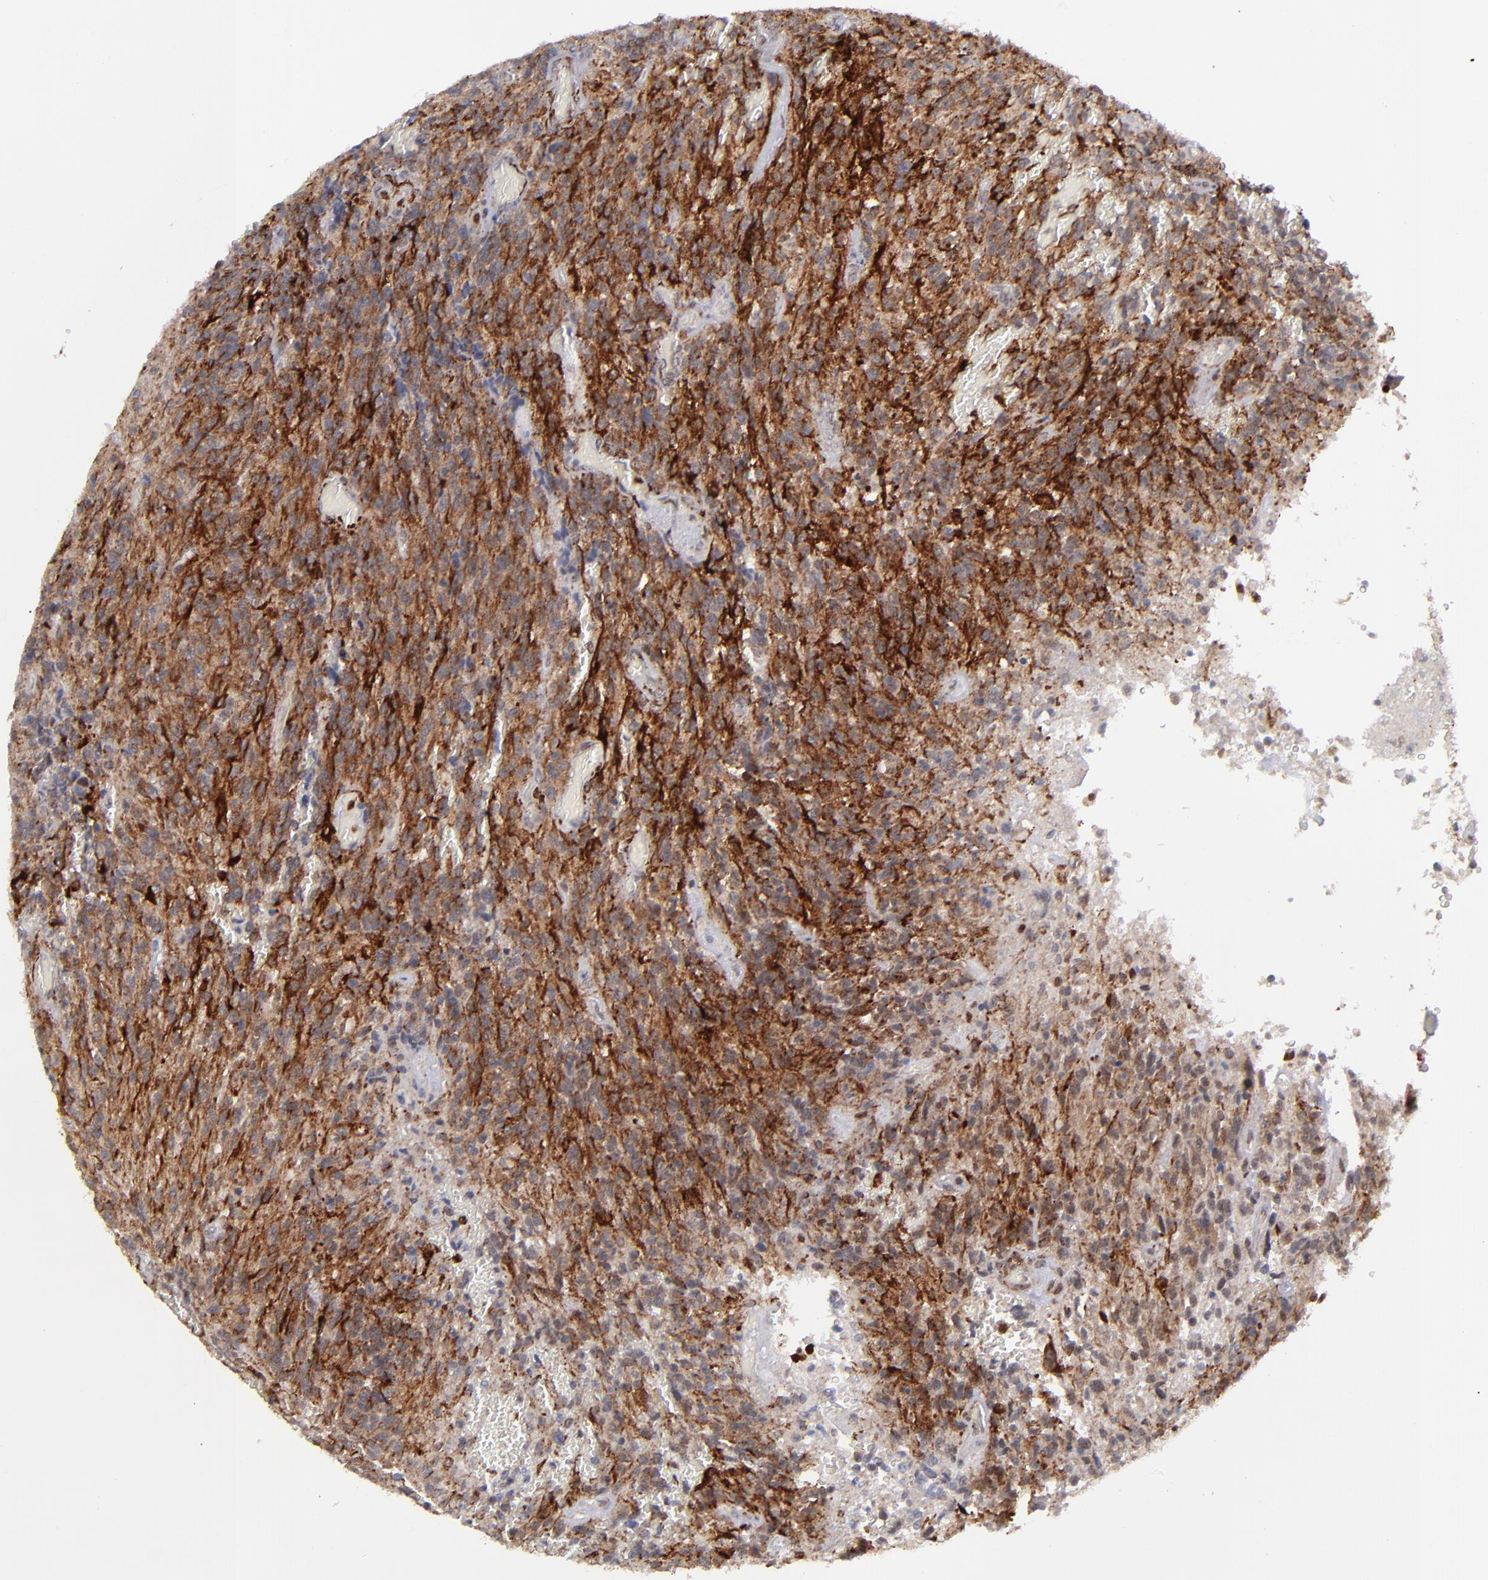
{"staining": {"intensity": "strong", "quantity": ">75%", "location": "cytoplasmic/membranous"}, "tissue": "glioma", "cell_type": "Tumor cells", "image_type": "cancer", "snomed": [{"axis": "morphology", "description": "Normal tissue, NOS"}, {"axis": "morphology", "description": "Glioma, malignant, High grade"}, {"axis": "topography", "description": "Cerebral cortex"}], "caption": "DAB (3,3'-diaminobenzidine) immunohistochemical staining of glioma demonstrates strong cytoplasmic/membranous protein expression in approximately >75% of tumor cells.", "gene": "RREB1", "patient": {"sex": "male", "age": 56}}